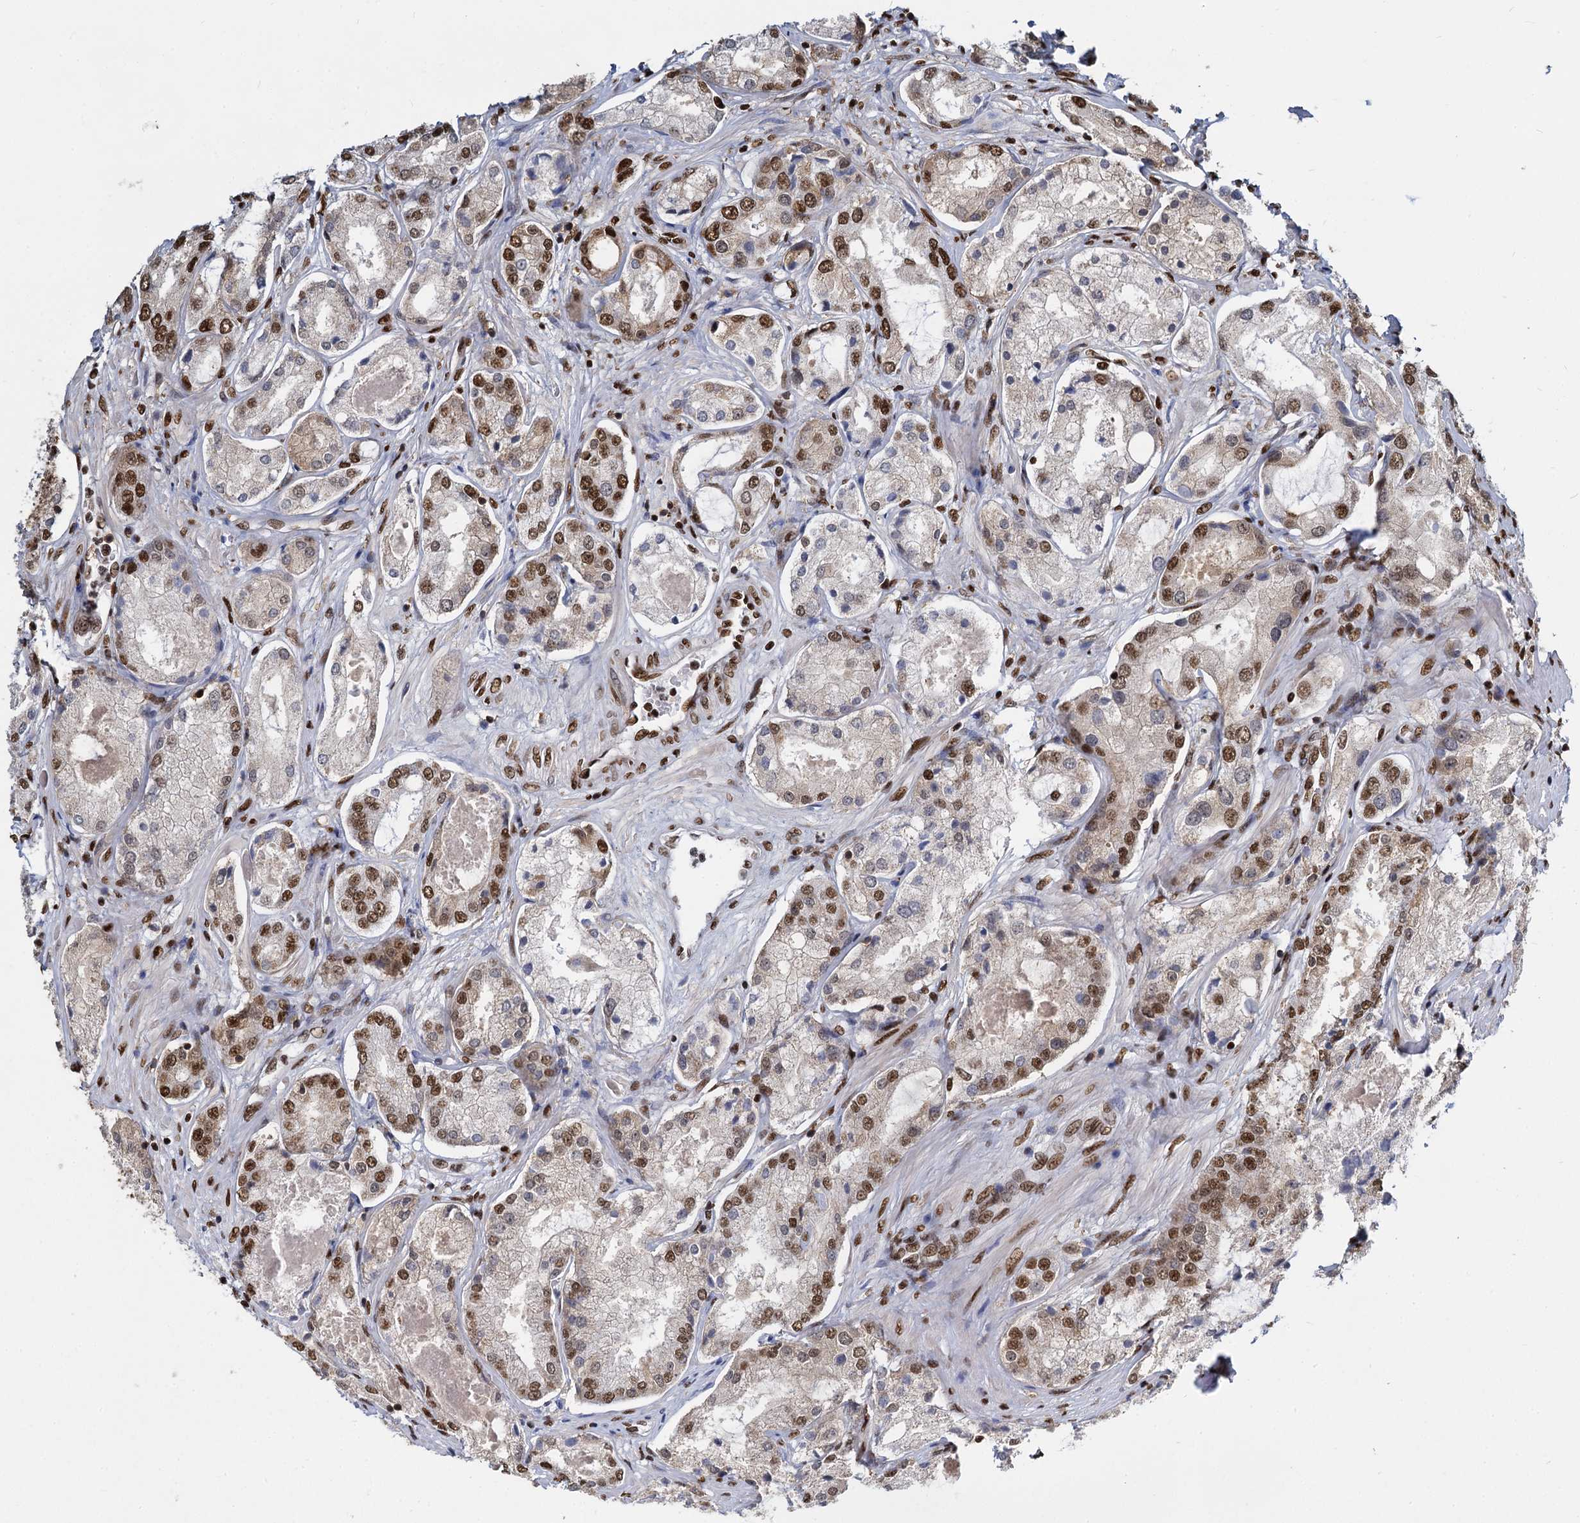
{"staining": {"intensity": "moderate", "quantity": "25%-75%", "location": "nuclear"}, "tissue": "prostate cancer", "cell_type": "Tumor cells", "image_type": "cancer", "snomed": [{"axis": "morphology", "description": "Adenocarcinoma, Low grade"}, {"axis": "topography", "description": "Prostate"}], "caption": "Immunohistochemical staining of adenocarcinoma (low-grade) (prostate) reveals medium levels of moderate nuclear expression in approximately 25%-75% of tumor cells.", "gene": "DCPS", "patient": {"sex": "male", "age": 68}}